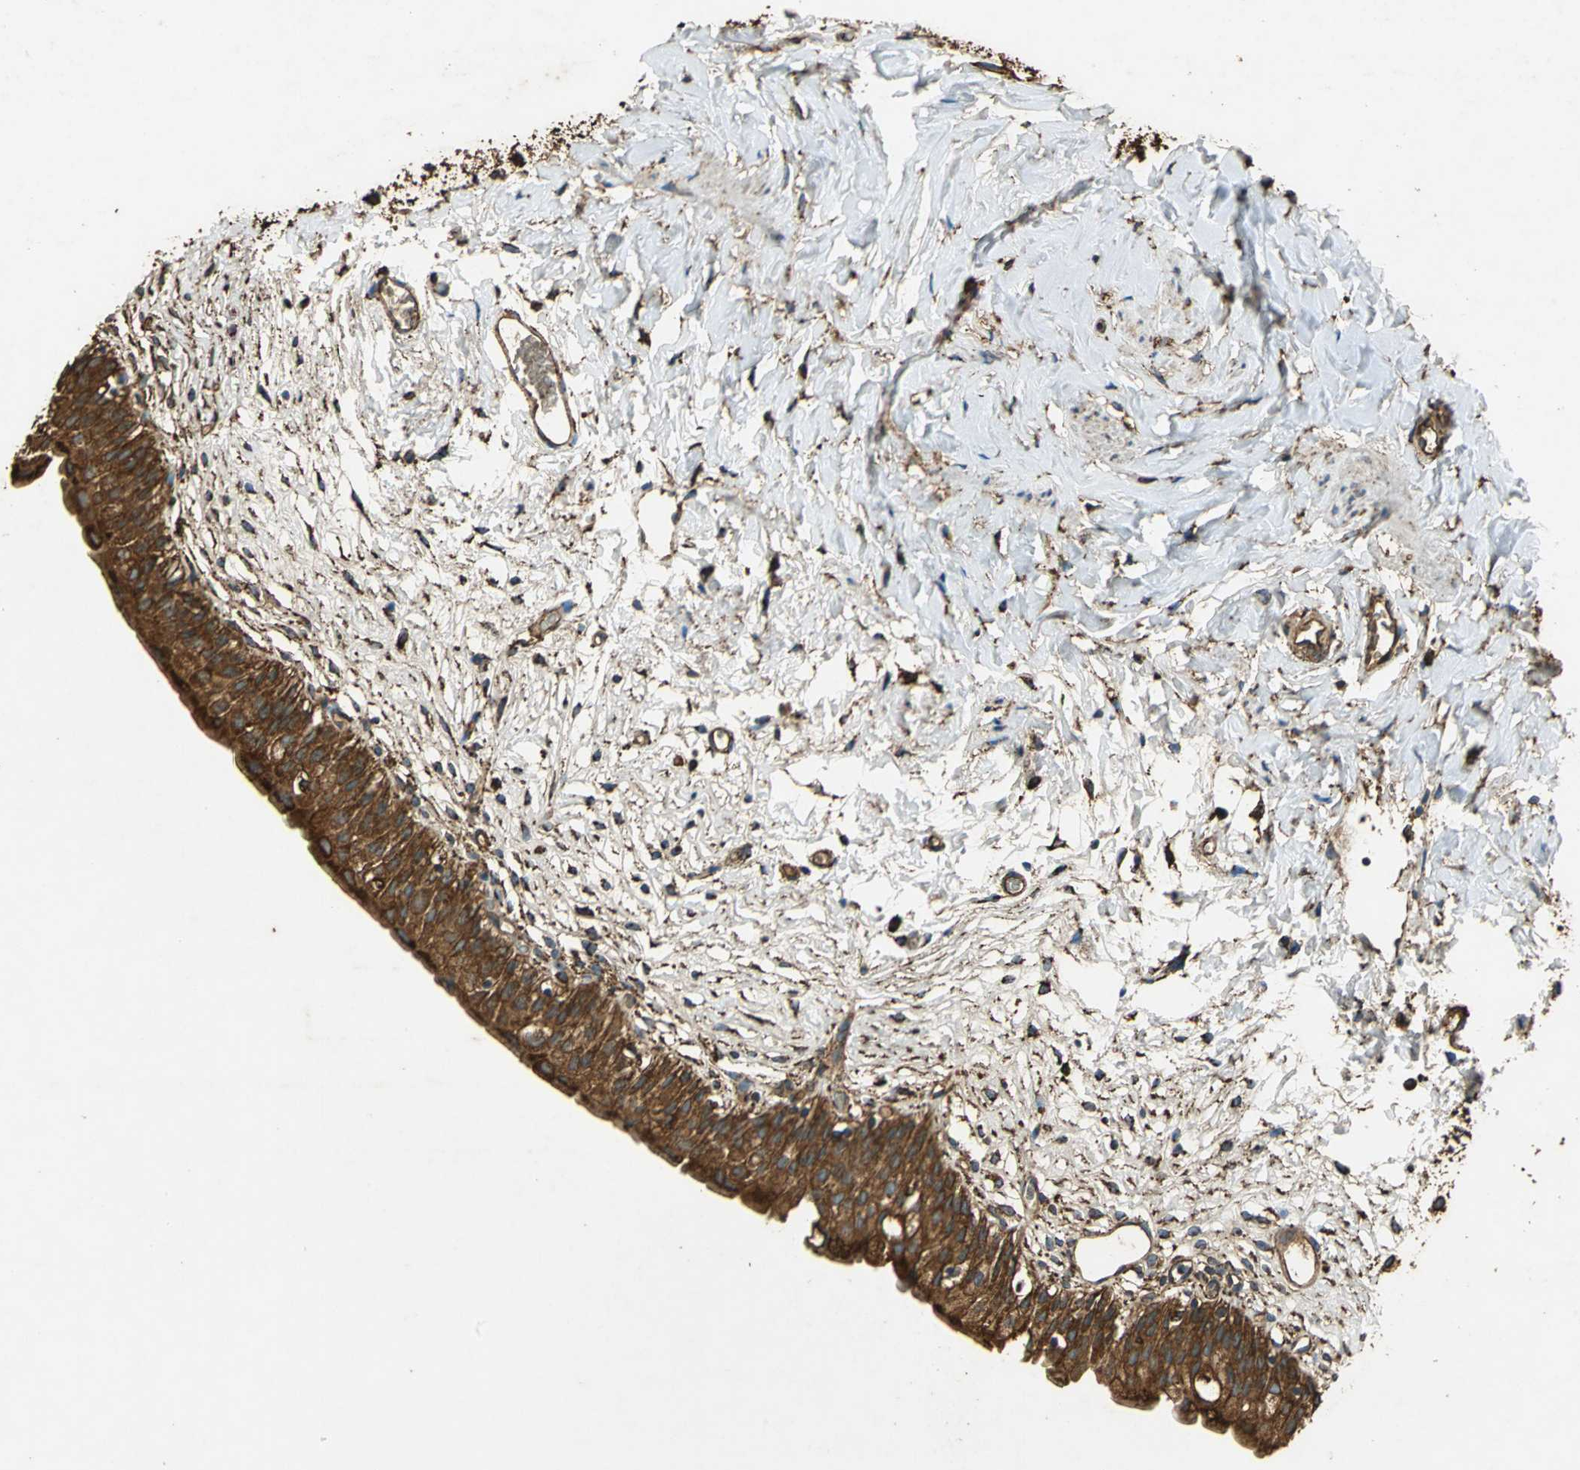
{"staining": {"intensity": "strong", "quantity": ">75%", "location": "cytoplasmic/membranous"}, "tissue": "urinary bladder", "cell_type": "Urothelial cells", "image_type": "normal", "snomed": [{"axis": "morphology", "description": "Normal tissue, NOS"}, {"axis": "topography", "description": "Urinary bladder"}], "caption": "Protein expression by immunohistochemistry reveals strong cytoplasmic/membranous staining in approximately >75% of urothelial cells in normal urinary bladder. (Stains: DAB in brown, nuclei in blue, Microscopy: brightfield microscopy at high magnification).", "gene": "HSP90B1", "patient": {"sex": "female", "age": 80}}